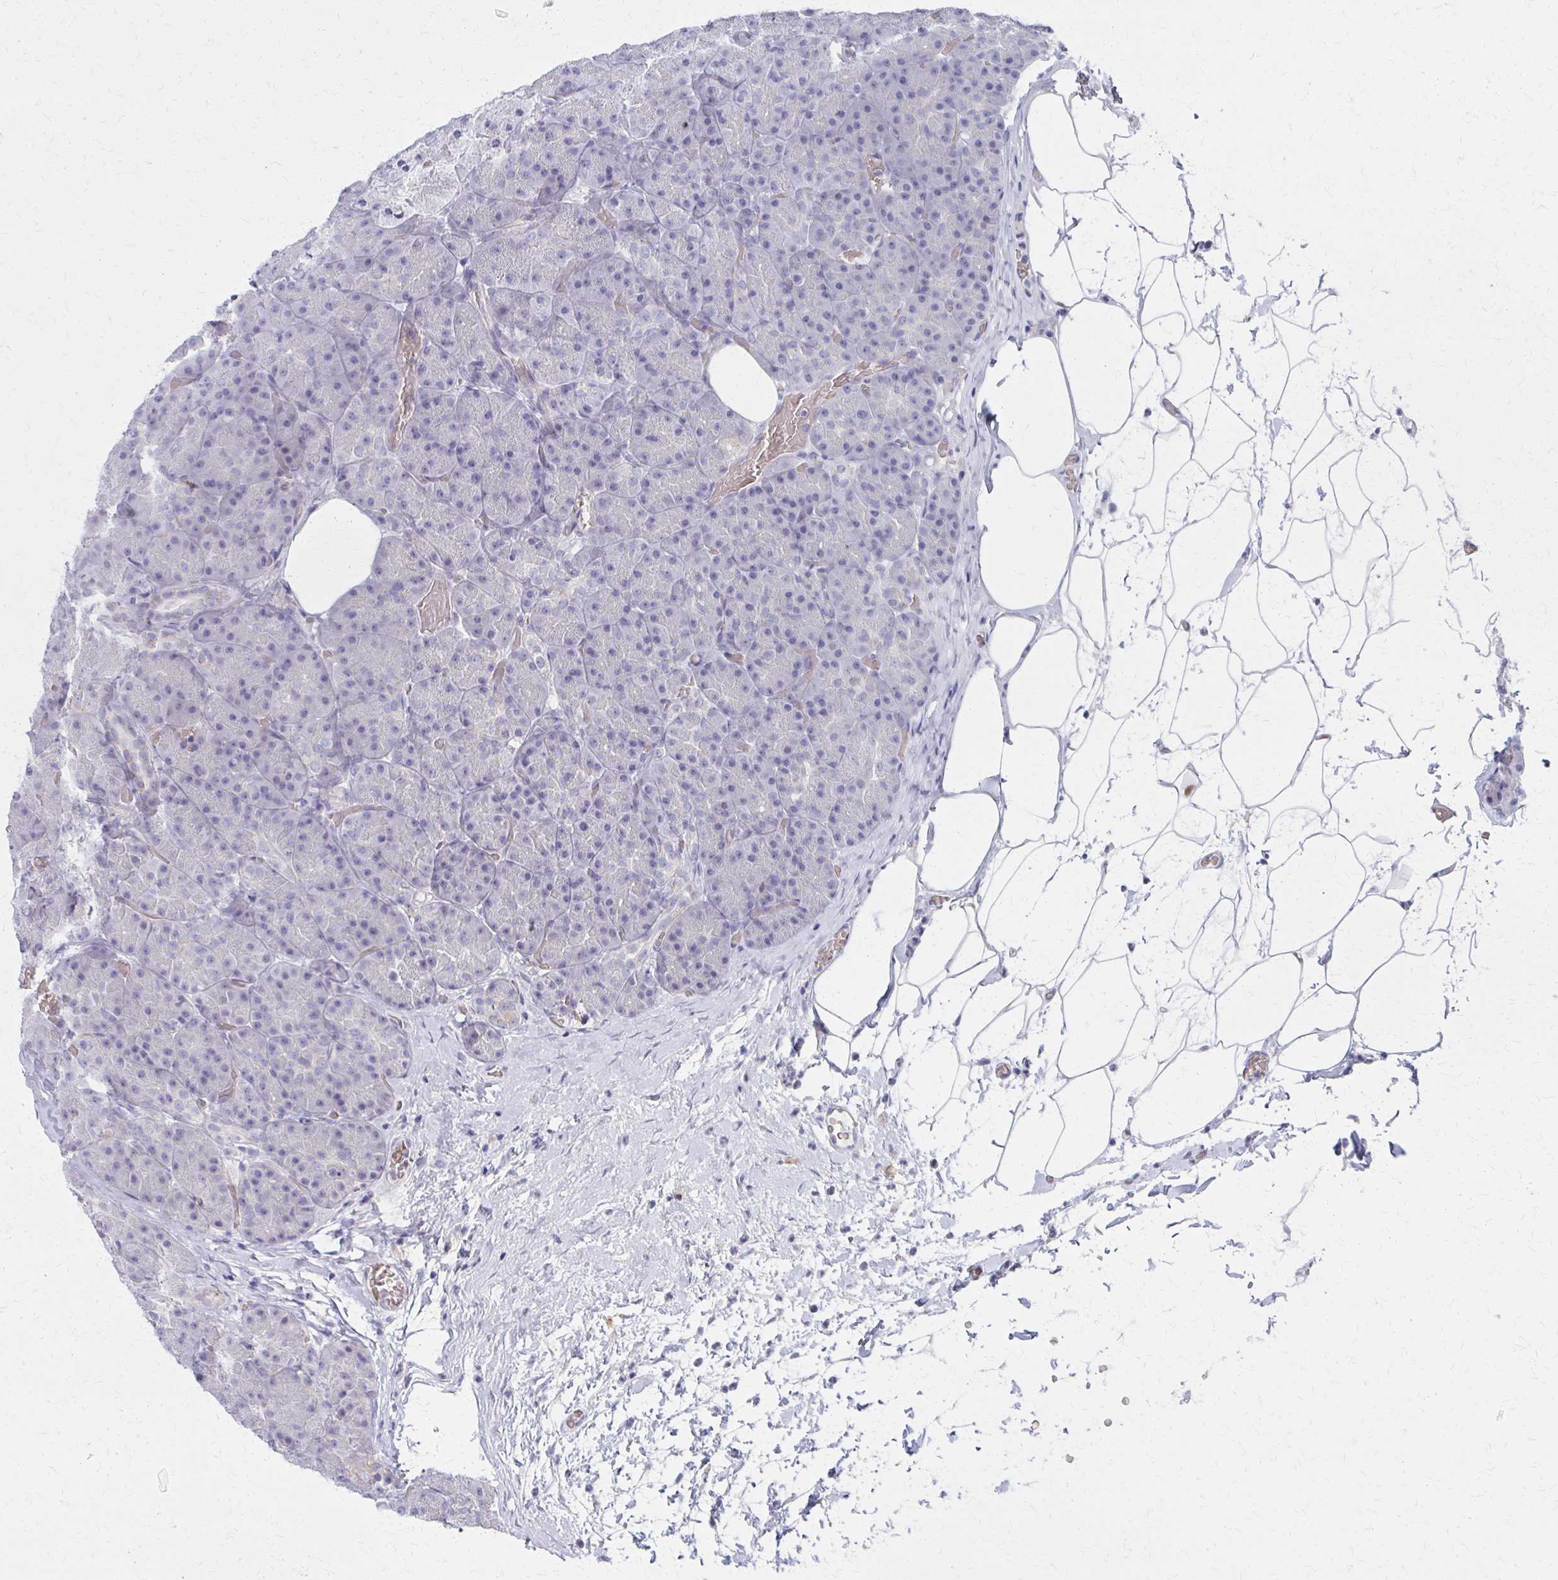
{"staining": {"intensity": "negative", "quantity": "none", "location": "none"}, "tissue": "pancreas", "cell_type": "Exocrine glandular cells", "image_type": "normal", "snomed": [{"axis": "morphology", "description": "Normal tissue, NOS"}, {"axis": "topography", "description": "Pancreas"}], "caption": "DAB (3,3'-diaminobenzidine) immunohistochemical staining of benign human pancreas demonstrates no significant positivity in exocrine glandular cells.", "gene": "MS4A2", "patient": {"sex": "male", "age": 57}}